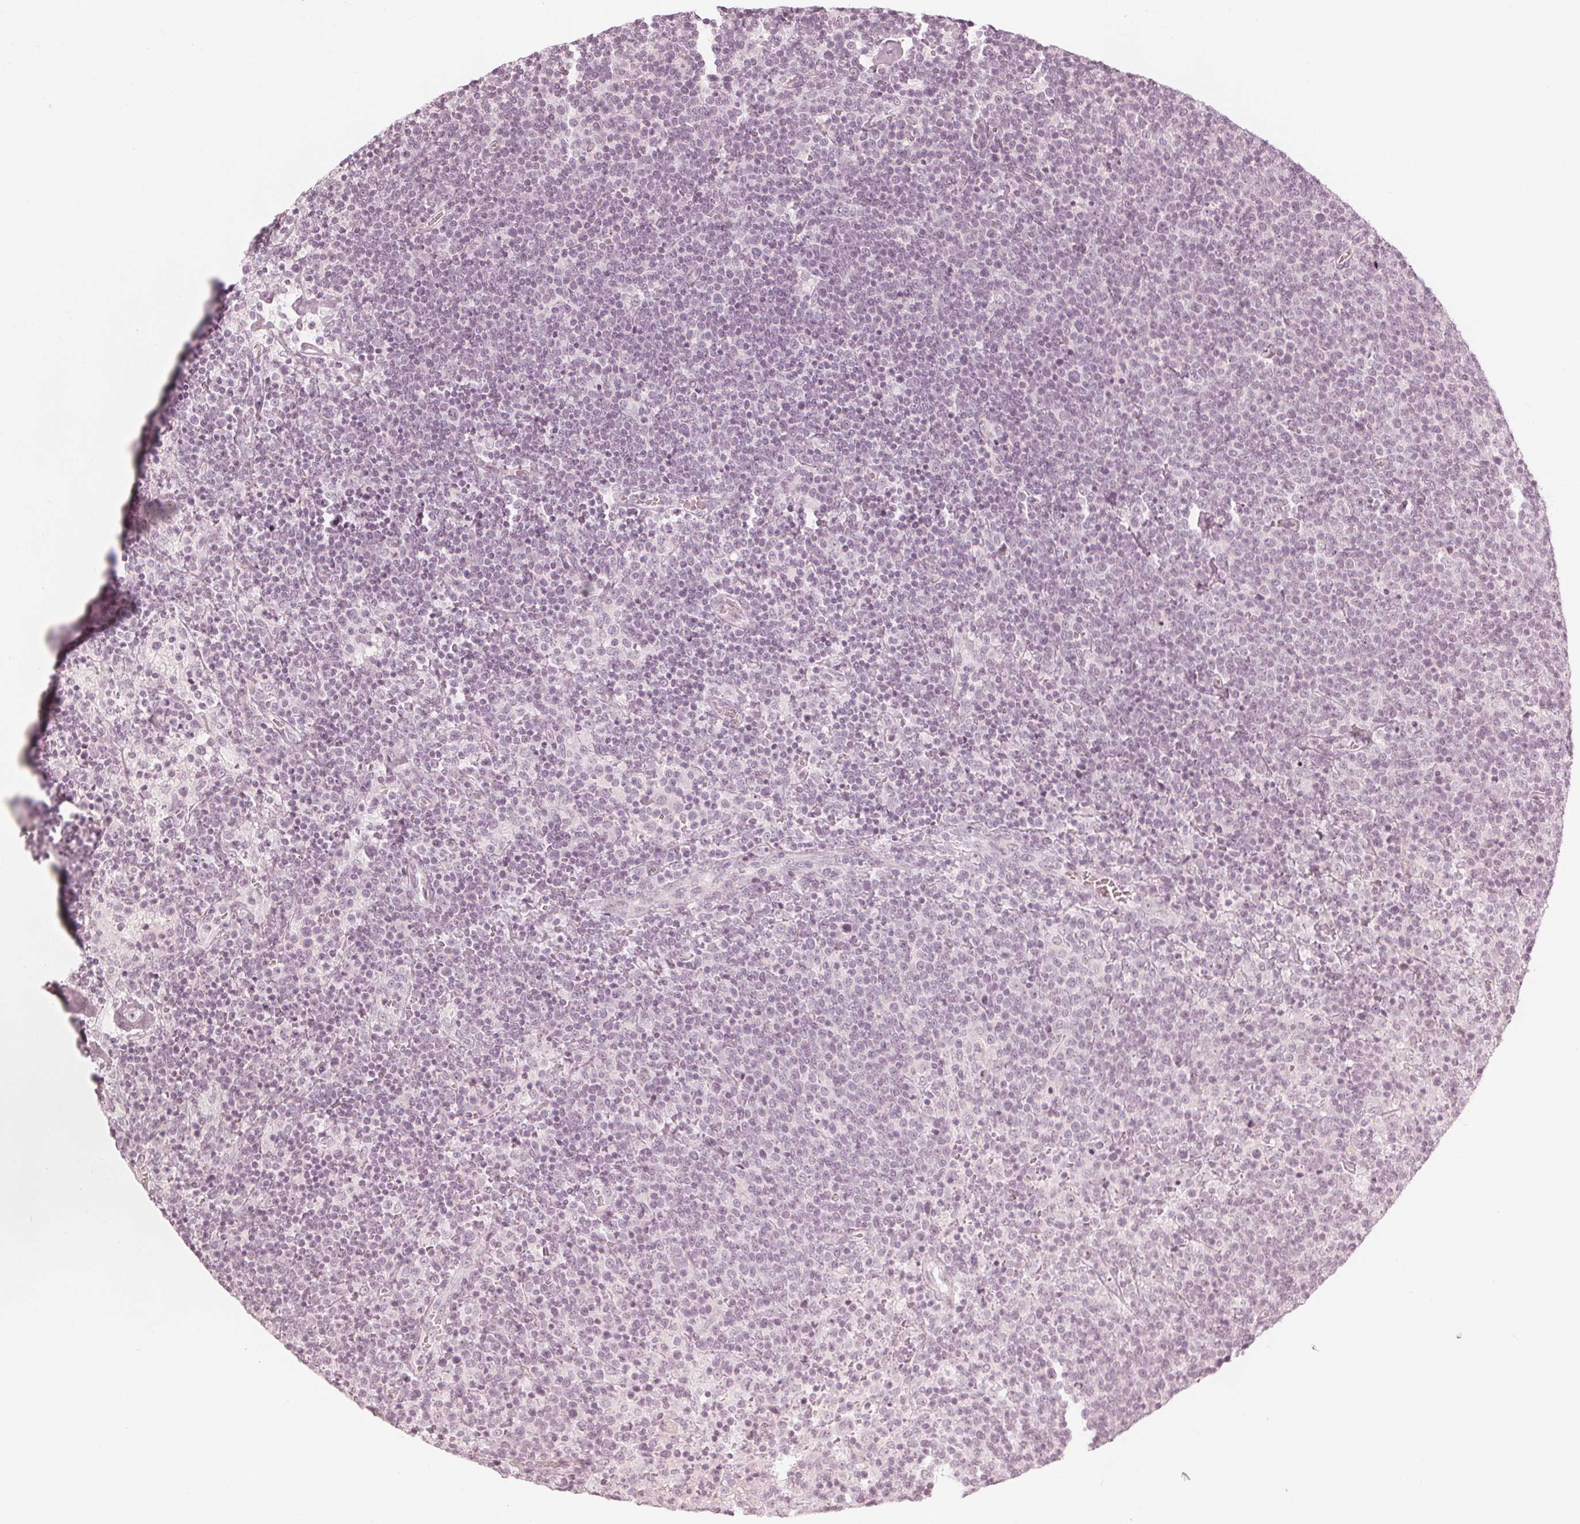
{"staining": {"intensity": "negative", "quantity": "none", "location": "none"}, "tissue": "lymphoma", "cell_type": "Tumor cells", "image_type": "cancer", "snomed": [{"axis": "morphology", "description": "Malignant lymphoma, non-Hodgkin's type, High grade"}, {"axis": "topography", "description": "Lymph node"}], "caption": "The immunohistochemistry (IHC) histopathology image has no significant staining in tumor cells of lymphoma tissue.", "gene": "PAEP", "patient": {"sex": "male", "age": 61}}